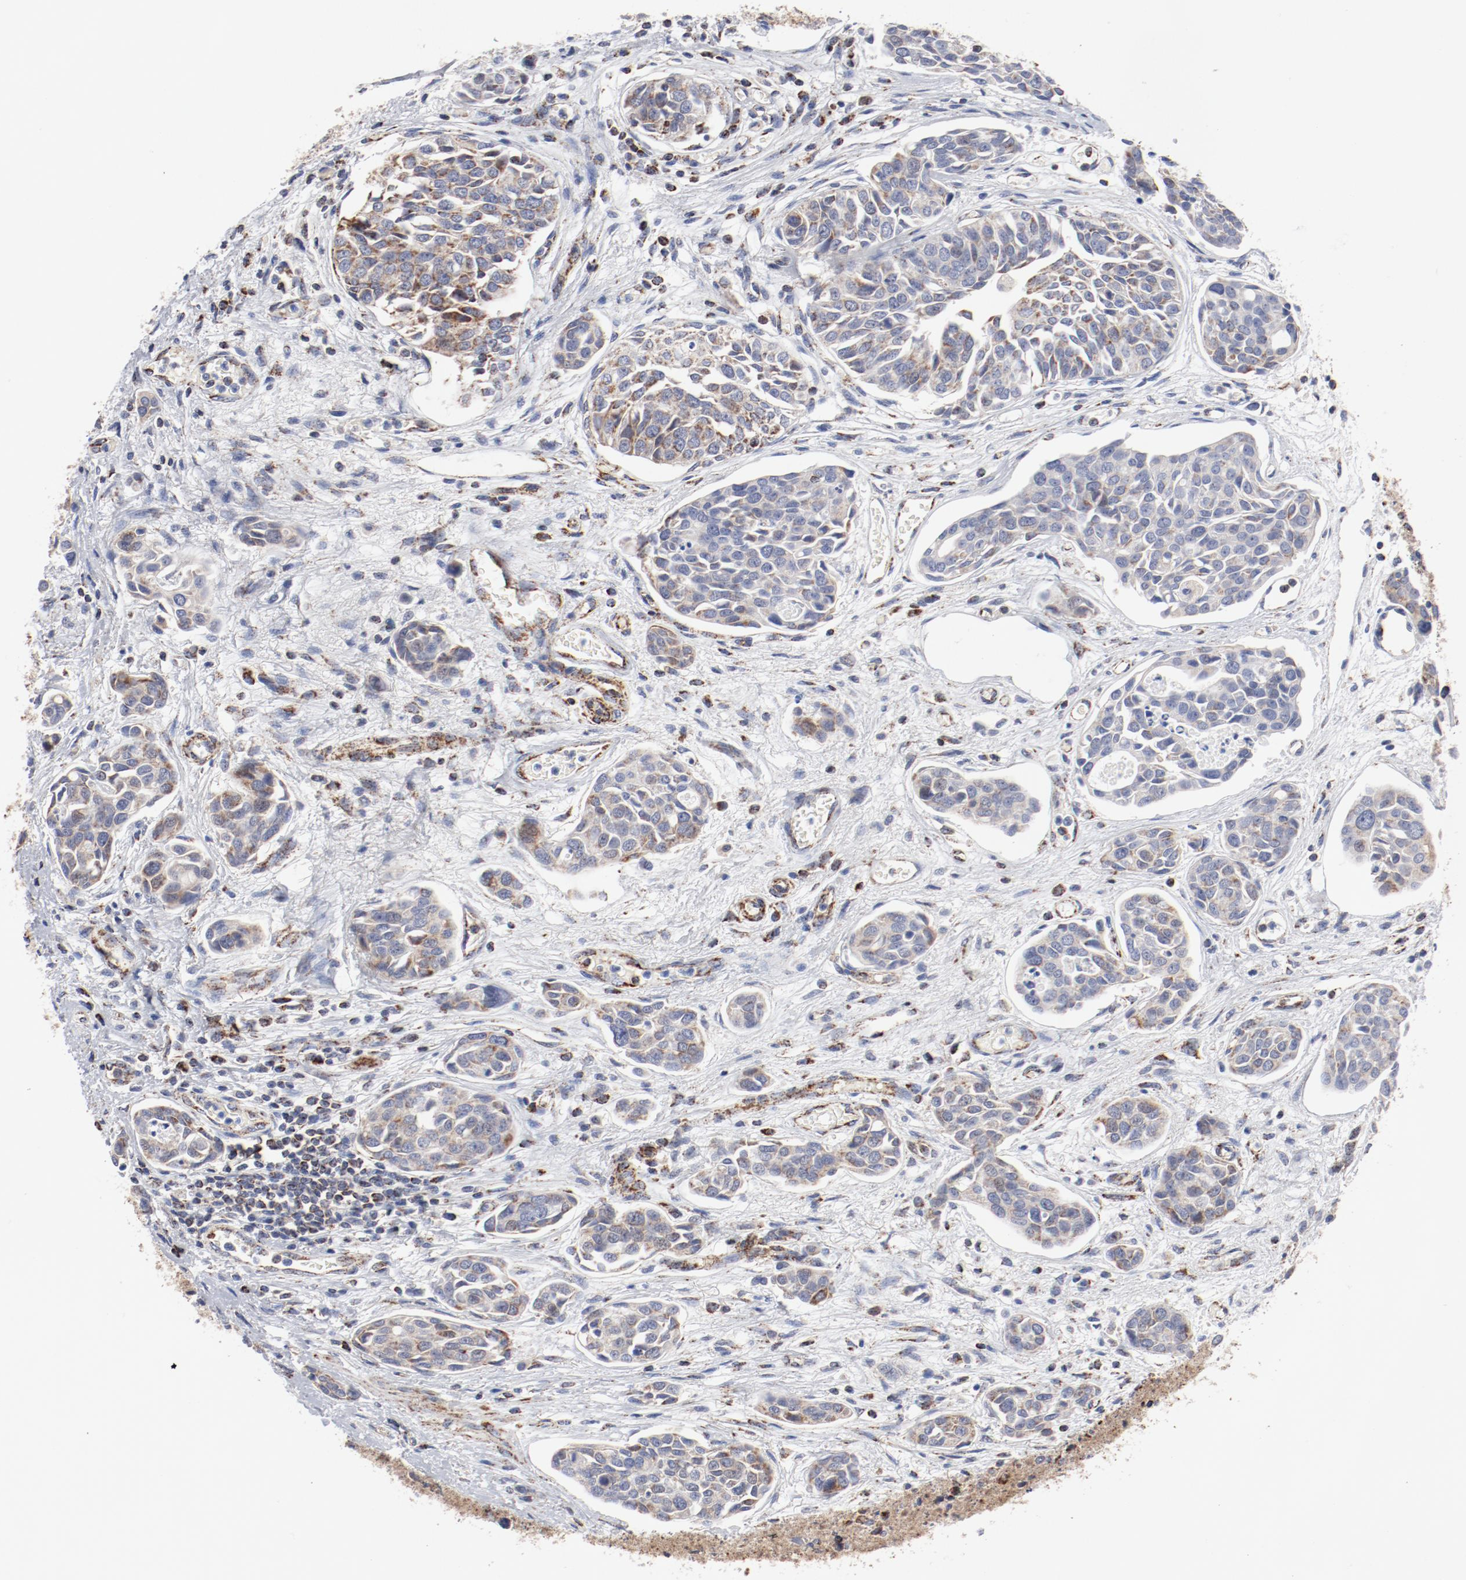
{"staining": {"intensity": "moderate", "quantity": ">75%", "location": "cytoplasmic/membranous"}, "tissue": "urothelial cancer", "cell_type": "Tumor cells", "image_type": "cancer", "snomed": [{"axis": "morphology", "description": "Urothelial carcinoma, High grade"}, {"axis": "topography", "description": "Urinary bladder"}], "caption": "Urothelial carcinoma (high-grade) stained for a protein (brown) displays moderate cytoplasmic/membranous positive staining in approximately >75% of tumor cells.", "gene": "NDUFV2", "patient": {"sex": "male", "age": 78}}